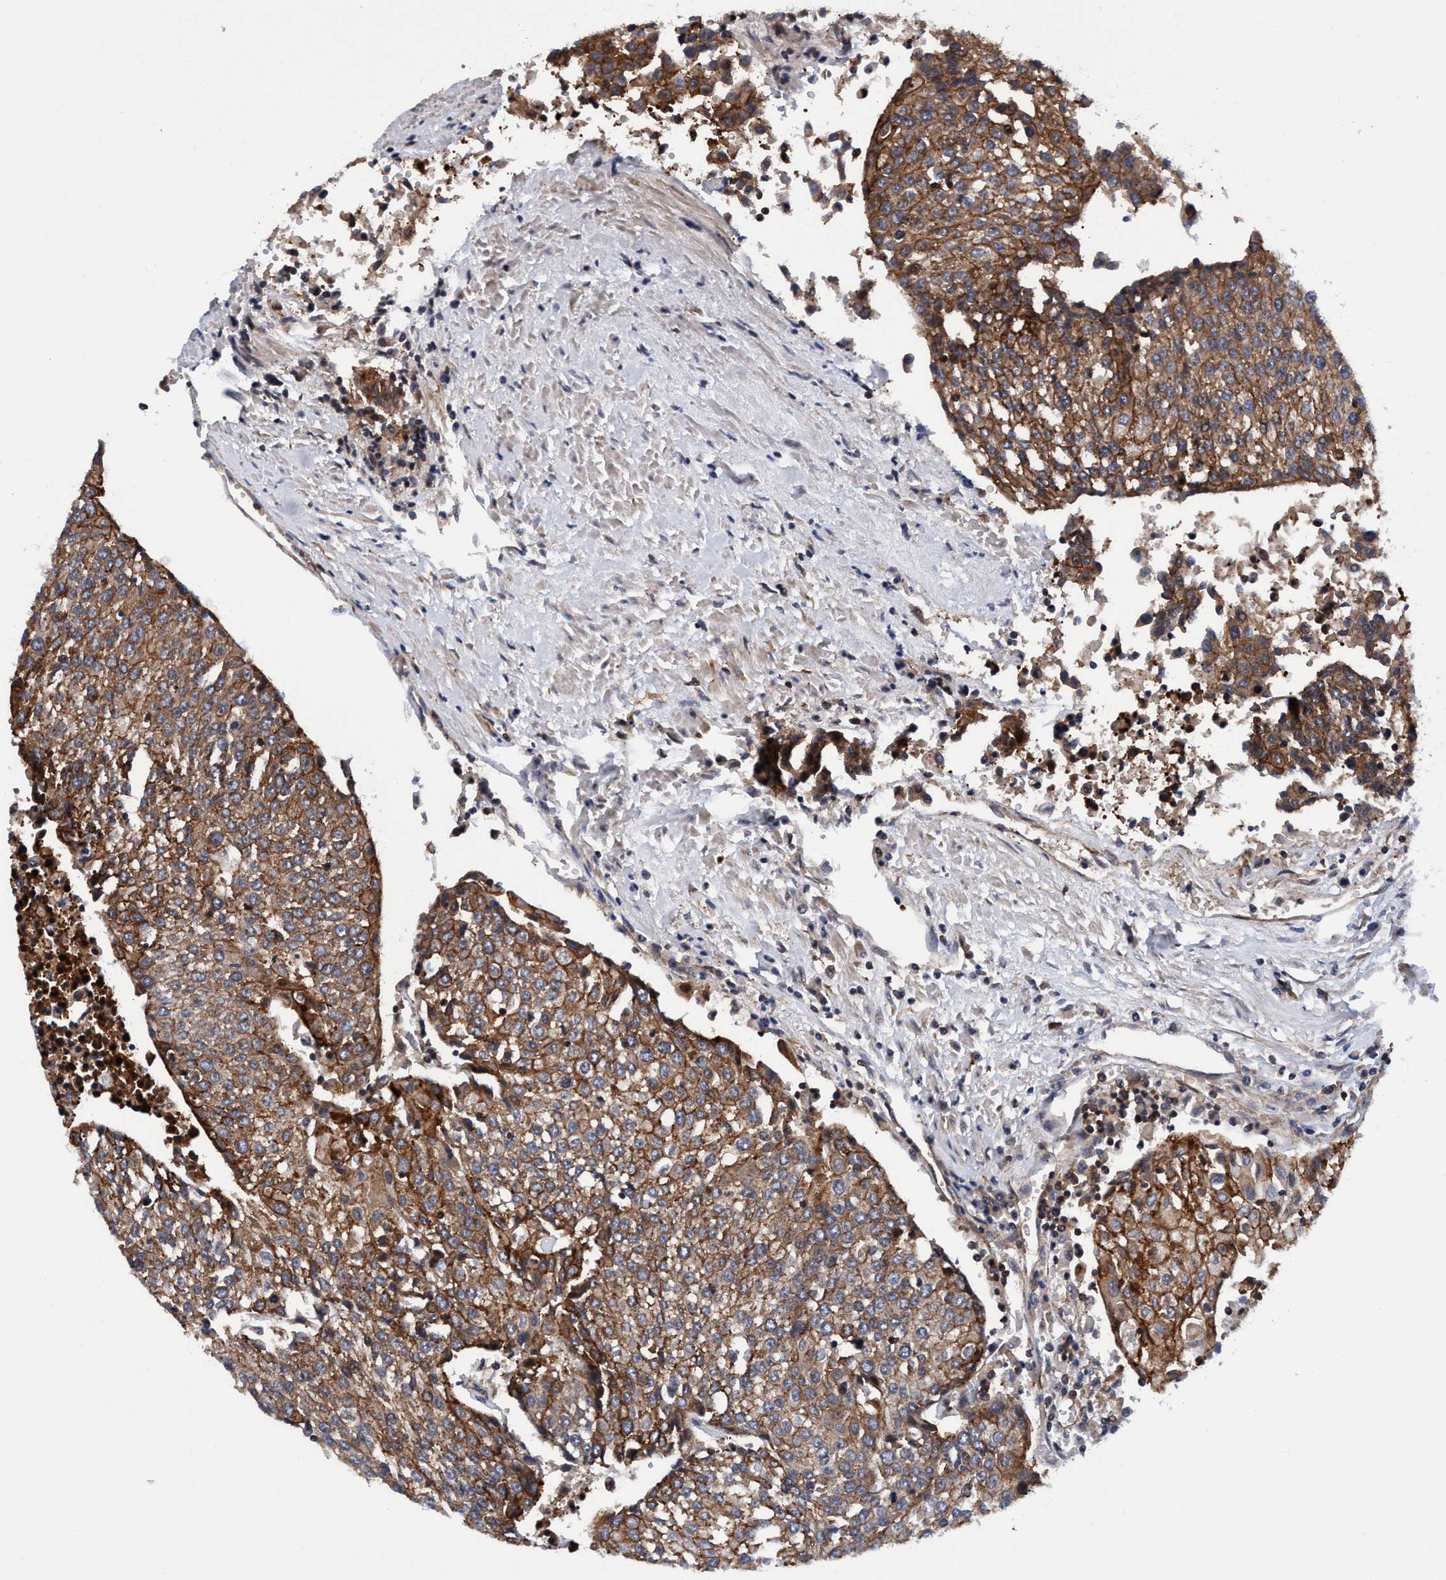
{"staining": {"intensity": "strong", "quantity": ">75%", "location": "cytoplasmic/membranous"}, "tissue": "urothelial cancer", "cell_type": "Tumor cells", "image_type": "cancer", "snomed": [{"axis": "morphology", "description": "Urothelial carcinoma, High grade"}, {"axis": "topography", "description": "Urinary bladder"}], "caption": "This image displays immunohistochemistry (IHC) staining of high-grade urothelial carcinoma, with high strong cytoplasmic/membranous positivity in approximately >75% of tumor cells.", "gene": "MCM3AP", "patient": {"sex": "female", "age": 85}}